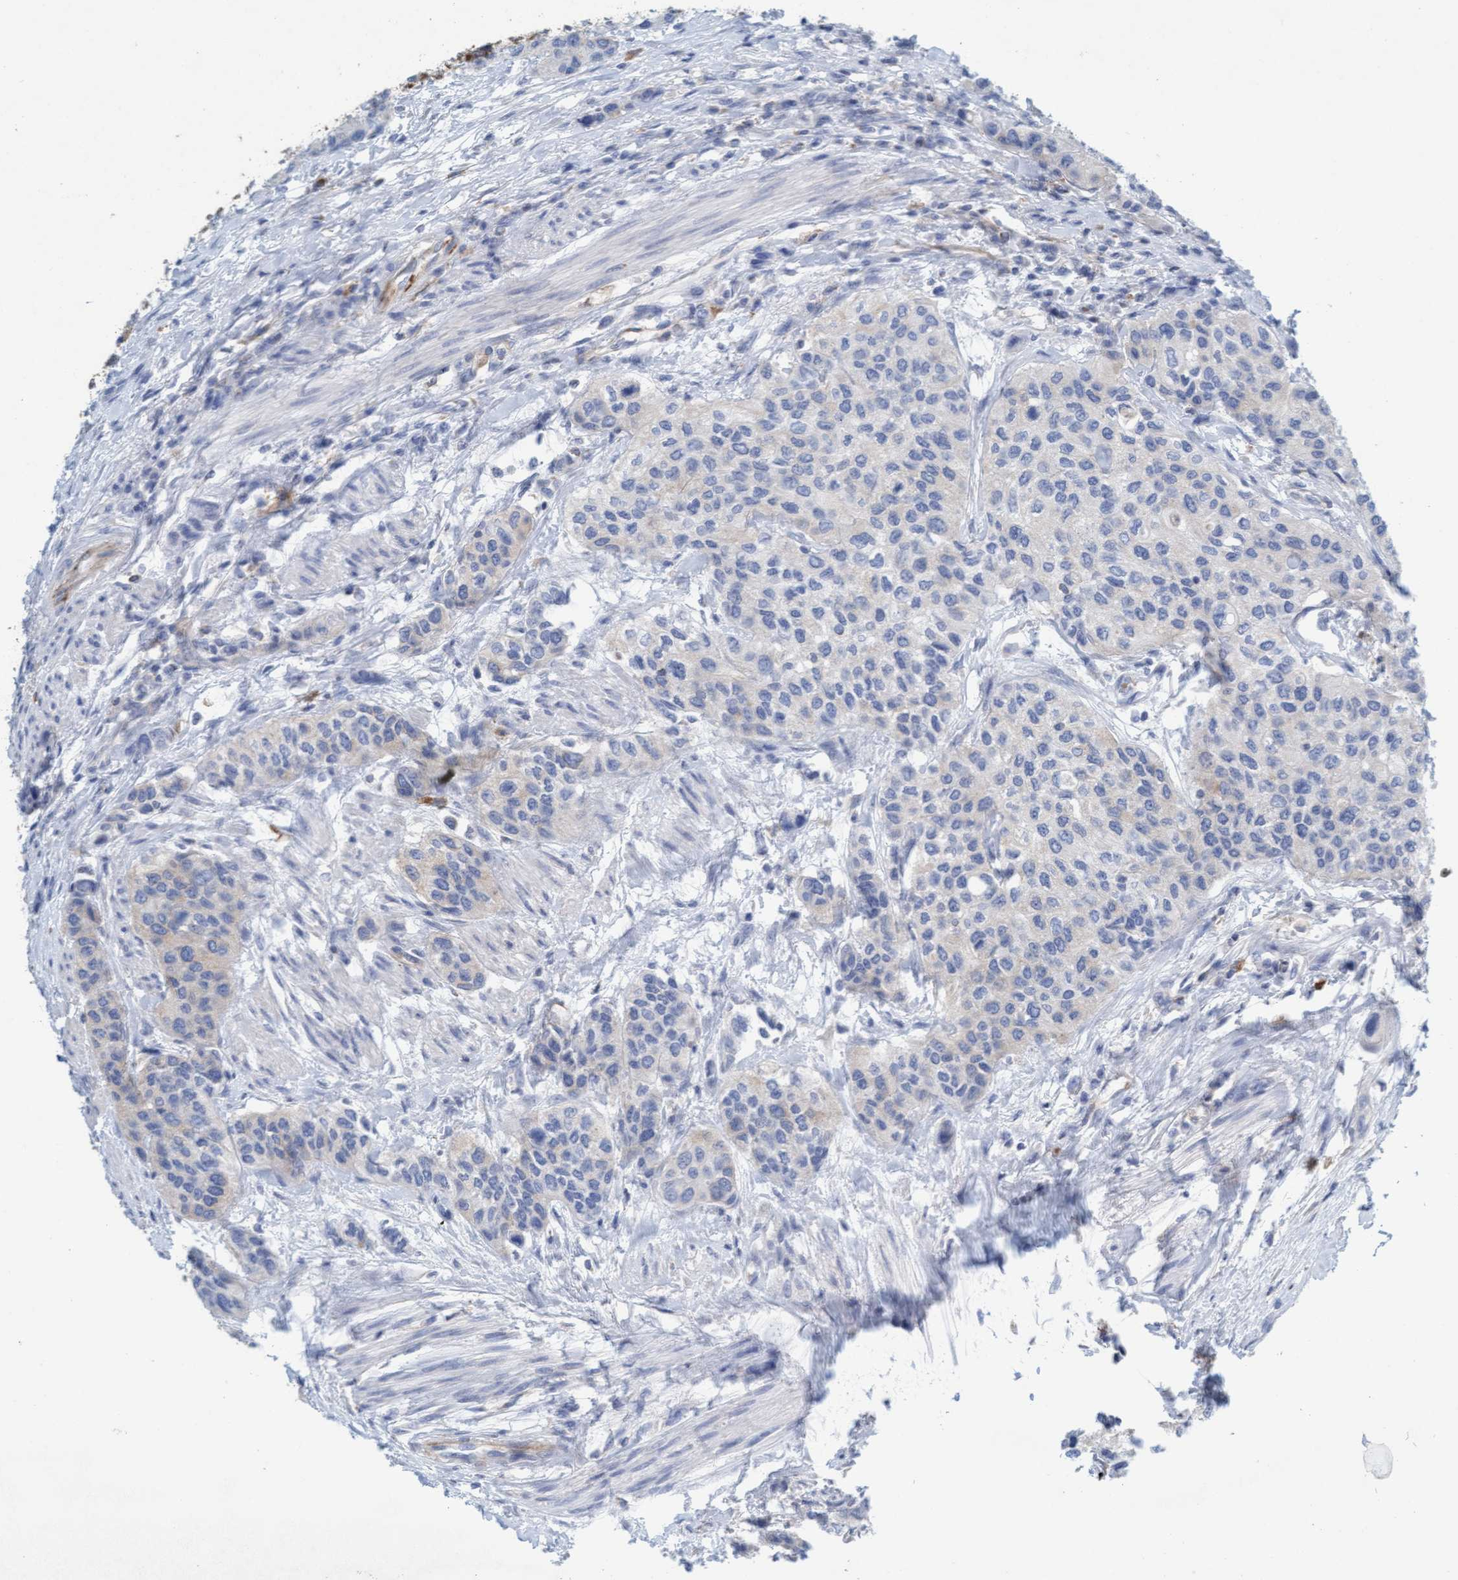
{"staining": {"intensity": "negative", "quantity": "none", "location": "none"}, "tissue": "urothelial cancer", "cell_type": "Tumor cells", "image_type": "cancer", "snomed": [{"axis": "morphology", "description": "Urothelial carcinoma, High grade"}, {"axis": "topography", "description": "Urinary bladder"}], "caption": "High magnification brightfield microscopy of high-grade urothelial carcinoma stained with DAB (brown) and counterstained with hematoxylin (blue): tumor cells show no significant positivity. The staining is performed using DAB (3,3'-diaminobenzidine) brown chromogen with nuclei counter-stained in using hematoxylin.", "gene": "SIGIRR", "patient": {"sex": "female", "age": 56}}